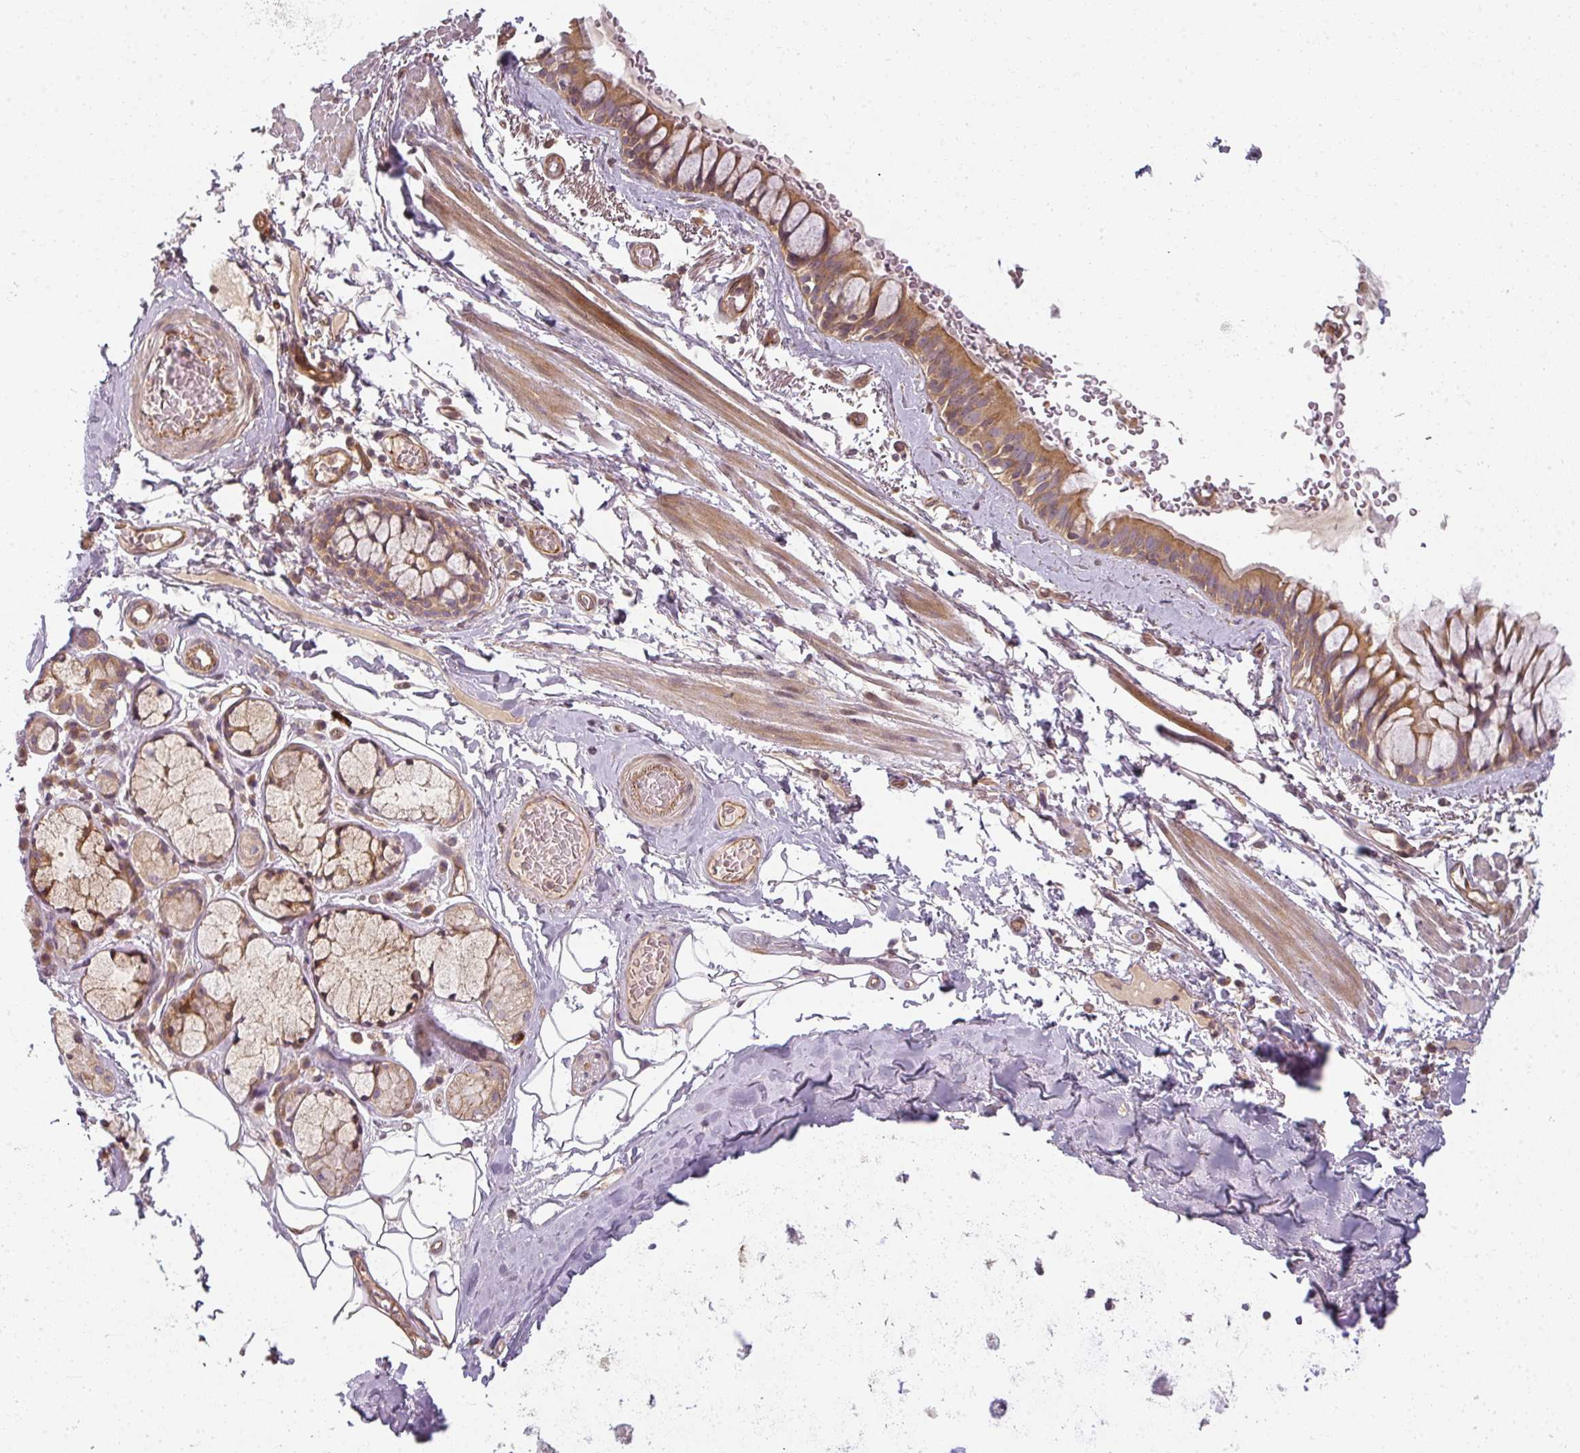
{"staining": {"intensity": "moderate", "quantity": ">75%", "location": "cytoplasmic/membranous"}, "tissue": "bronchus", "cell_type": "Respiratory epithelial cells", "image_type": "normal", "snomed": [{"axis": "morphology", "description": "Normal tissue, NOS"}, {"axis": "topography", "description": "Cartilage tissue"}], "caption": "Protein staining demonstrates moderate cytoplasmic/membranous expression in approximately >75% of respiratory epithelial cells in unremarkable bronchus.", "gene": "CNOT1", "patient": {"sex": "male", "age": 63}}